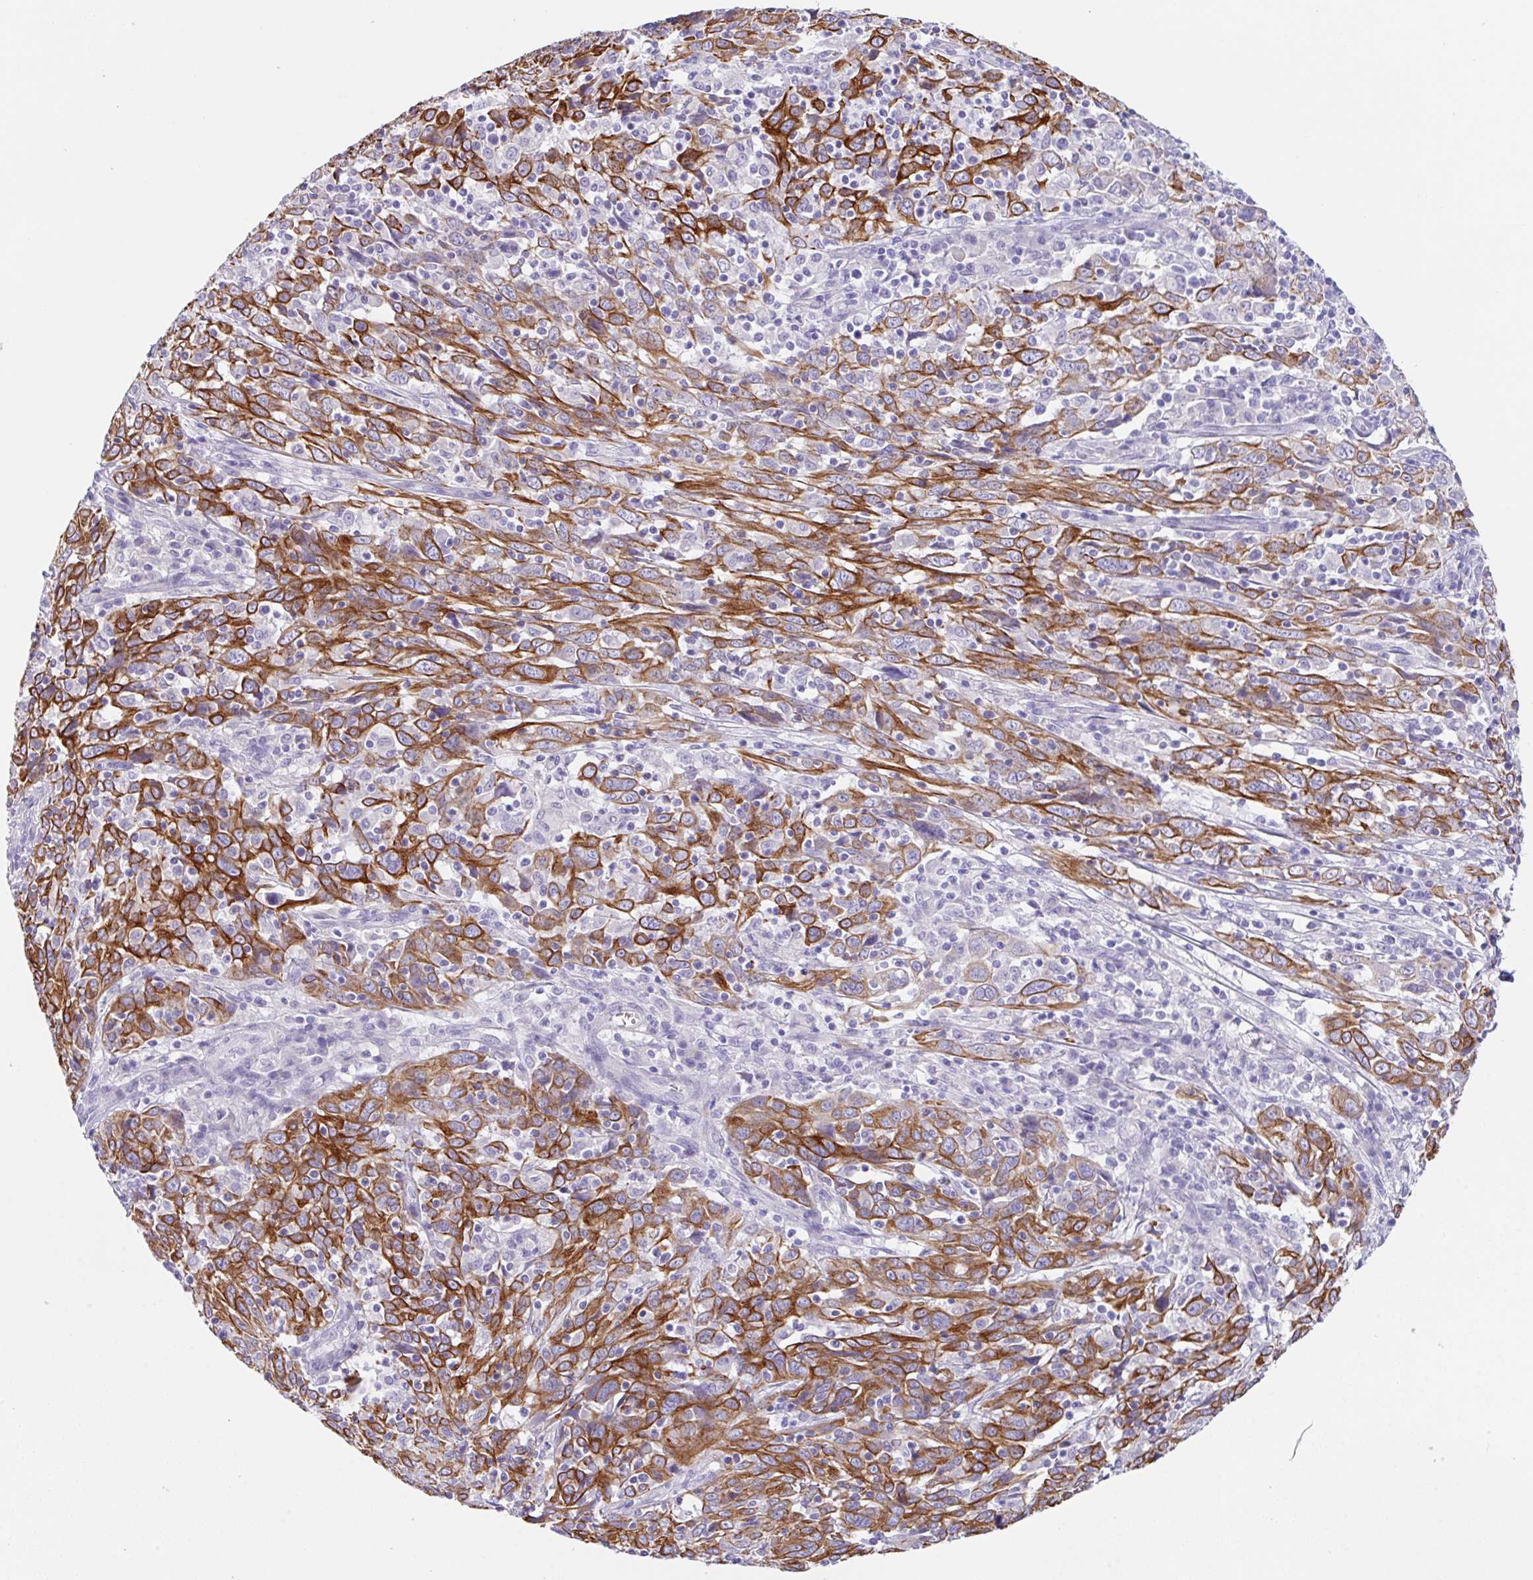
{"staining": {"intensity": "strong", "quantity": ">75%", "location": "cytoplasmic/membranous"}, "tissue": "cervical cancer", "cell_type": "Tumor cells", "image_type": "cancer", "snomed": [{"axis": "morphology", "description": "Squamous cell carcinoma, NOS"}, {"axis": "topography", "description": "Cervix"}], "caption": "Tumor cells reveal high levels of strong cytoplasmic/membranous expression in approximately >75% of cells in squamous cell carcinoma (cervical).", "gene": "TRAF4", "patient": {"sex": "female", "age": 46}}